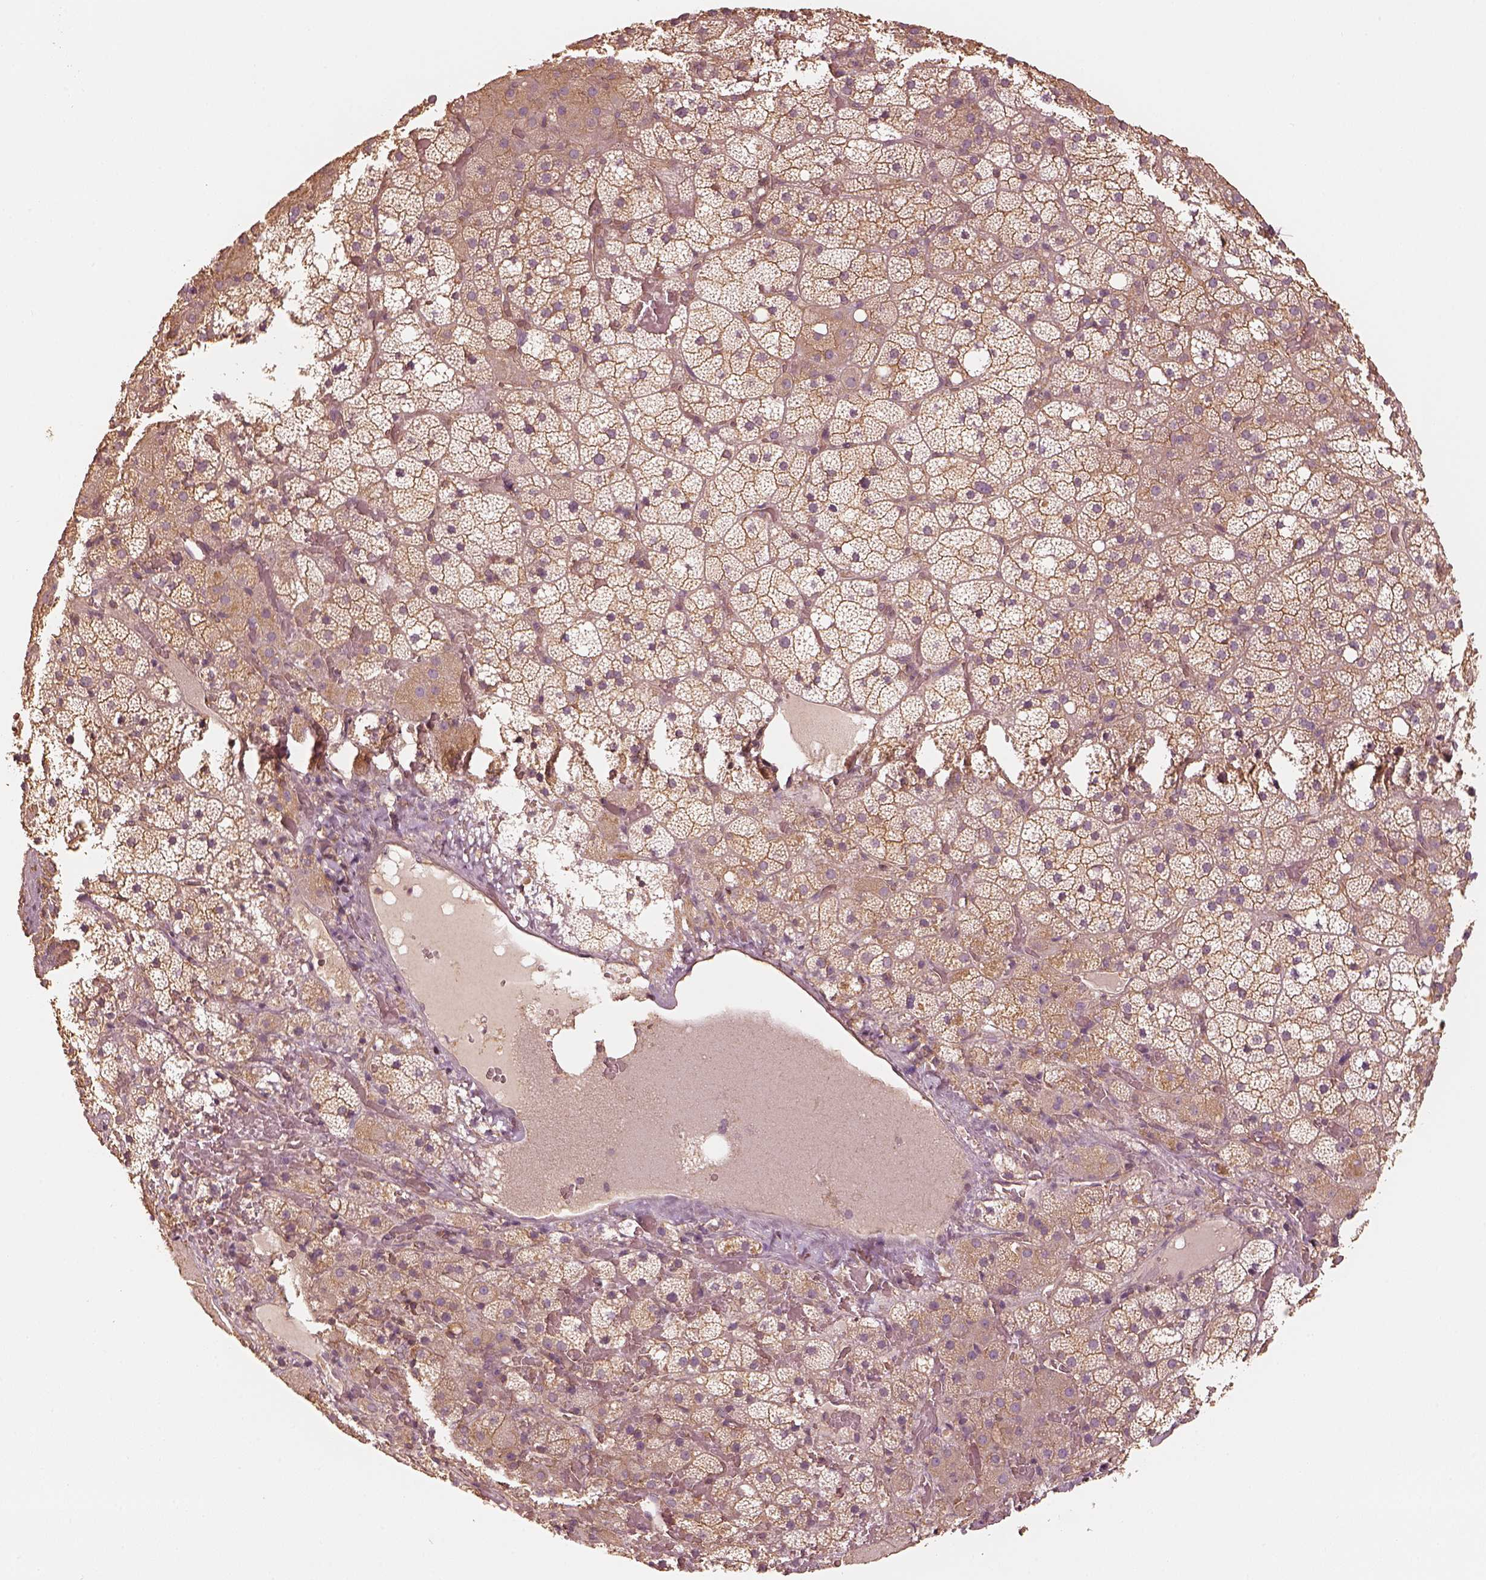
{"staining": {"intensity": "moderate", "quantity": ">75%", "location": "cytoplasmic/membranous"}, "tissue": "adrenal gland", "cell_type": "Glandular cells", "image_type": "normal", "snomed": [{"axis": "morphology", "description": "Normal tissue, NOS"}, {"axis": "topography", "description": "Adrenal gland"}], "caption": "Immunohistochemistry (IHC) histopathology image of unremarkable human adrenal gland stained for a protein (brown), which displays medium levels of moderate cytoplasmic/membranous positivity in about >75% of glandular cells.", "gene": "WDR7", "patient": {"sex": "male", "age": 53}}